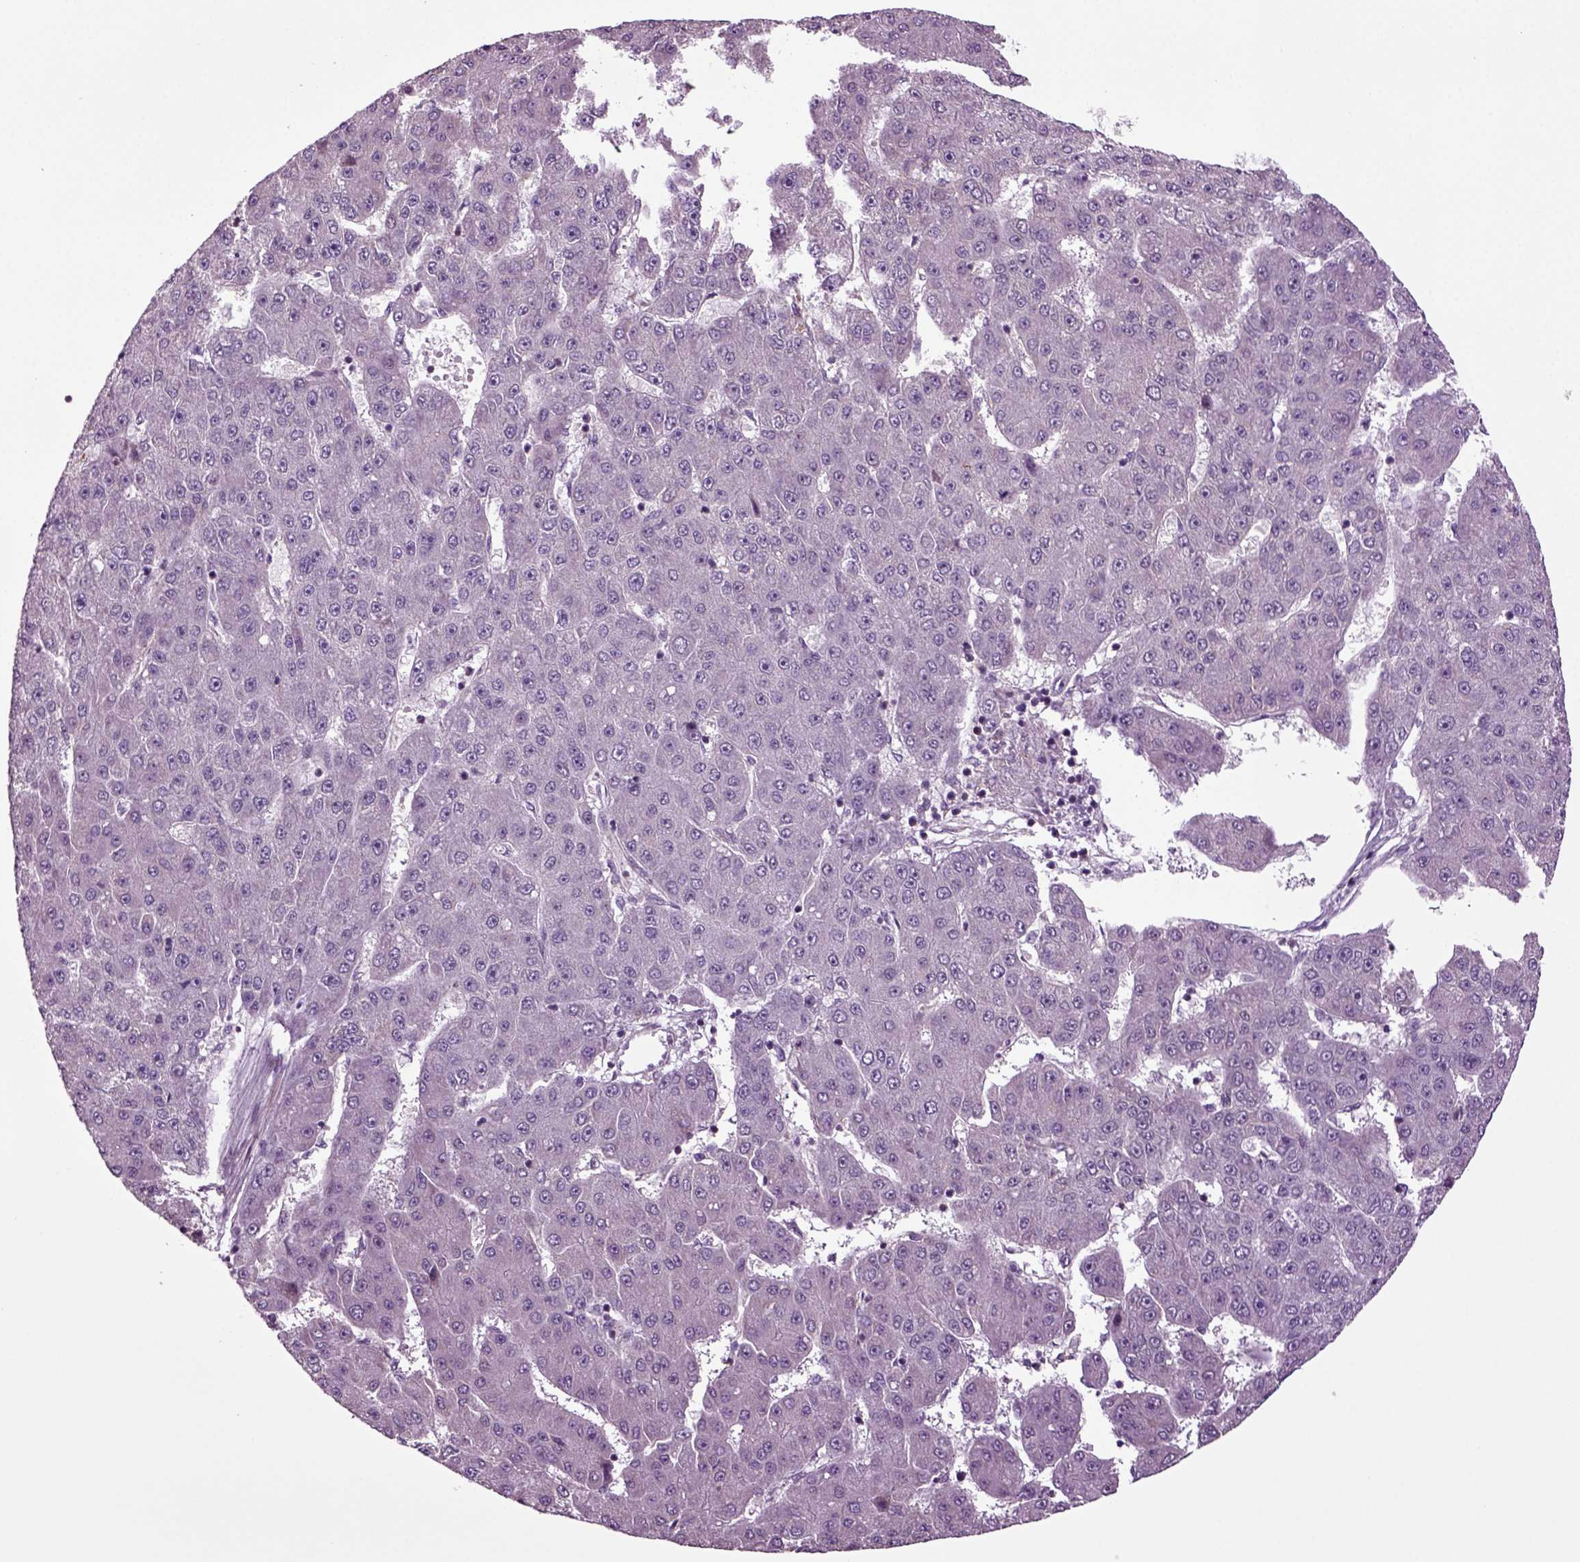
{"staining": {"intensity": "negative", "quantity": "none", "location": "none"}, "tissue": "liver cancer", "cell_type": "Tumor cells", "image_type": "cancer", "snomed": [{"axis": "morphology", "description": "Carcinoma, Hepatocellular, NOS"}, {"axis": "topography", "description": "Liver"}], "caption": "DAB (3,3'-diaminobenzidine) immunohistochemical staining of hepatocellular carcinoma (liver) reveals no significant expression in tumor cells.", "gene": "HAGHL", "patient": {"sex": "male", "age": 67}}